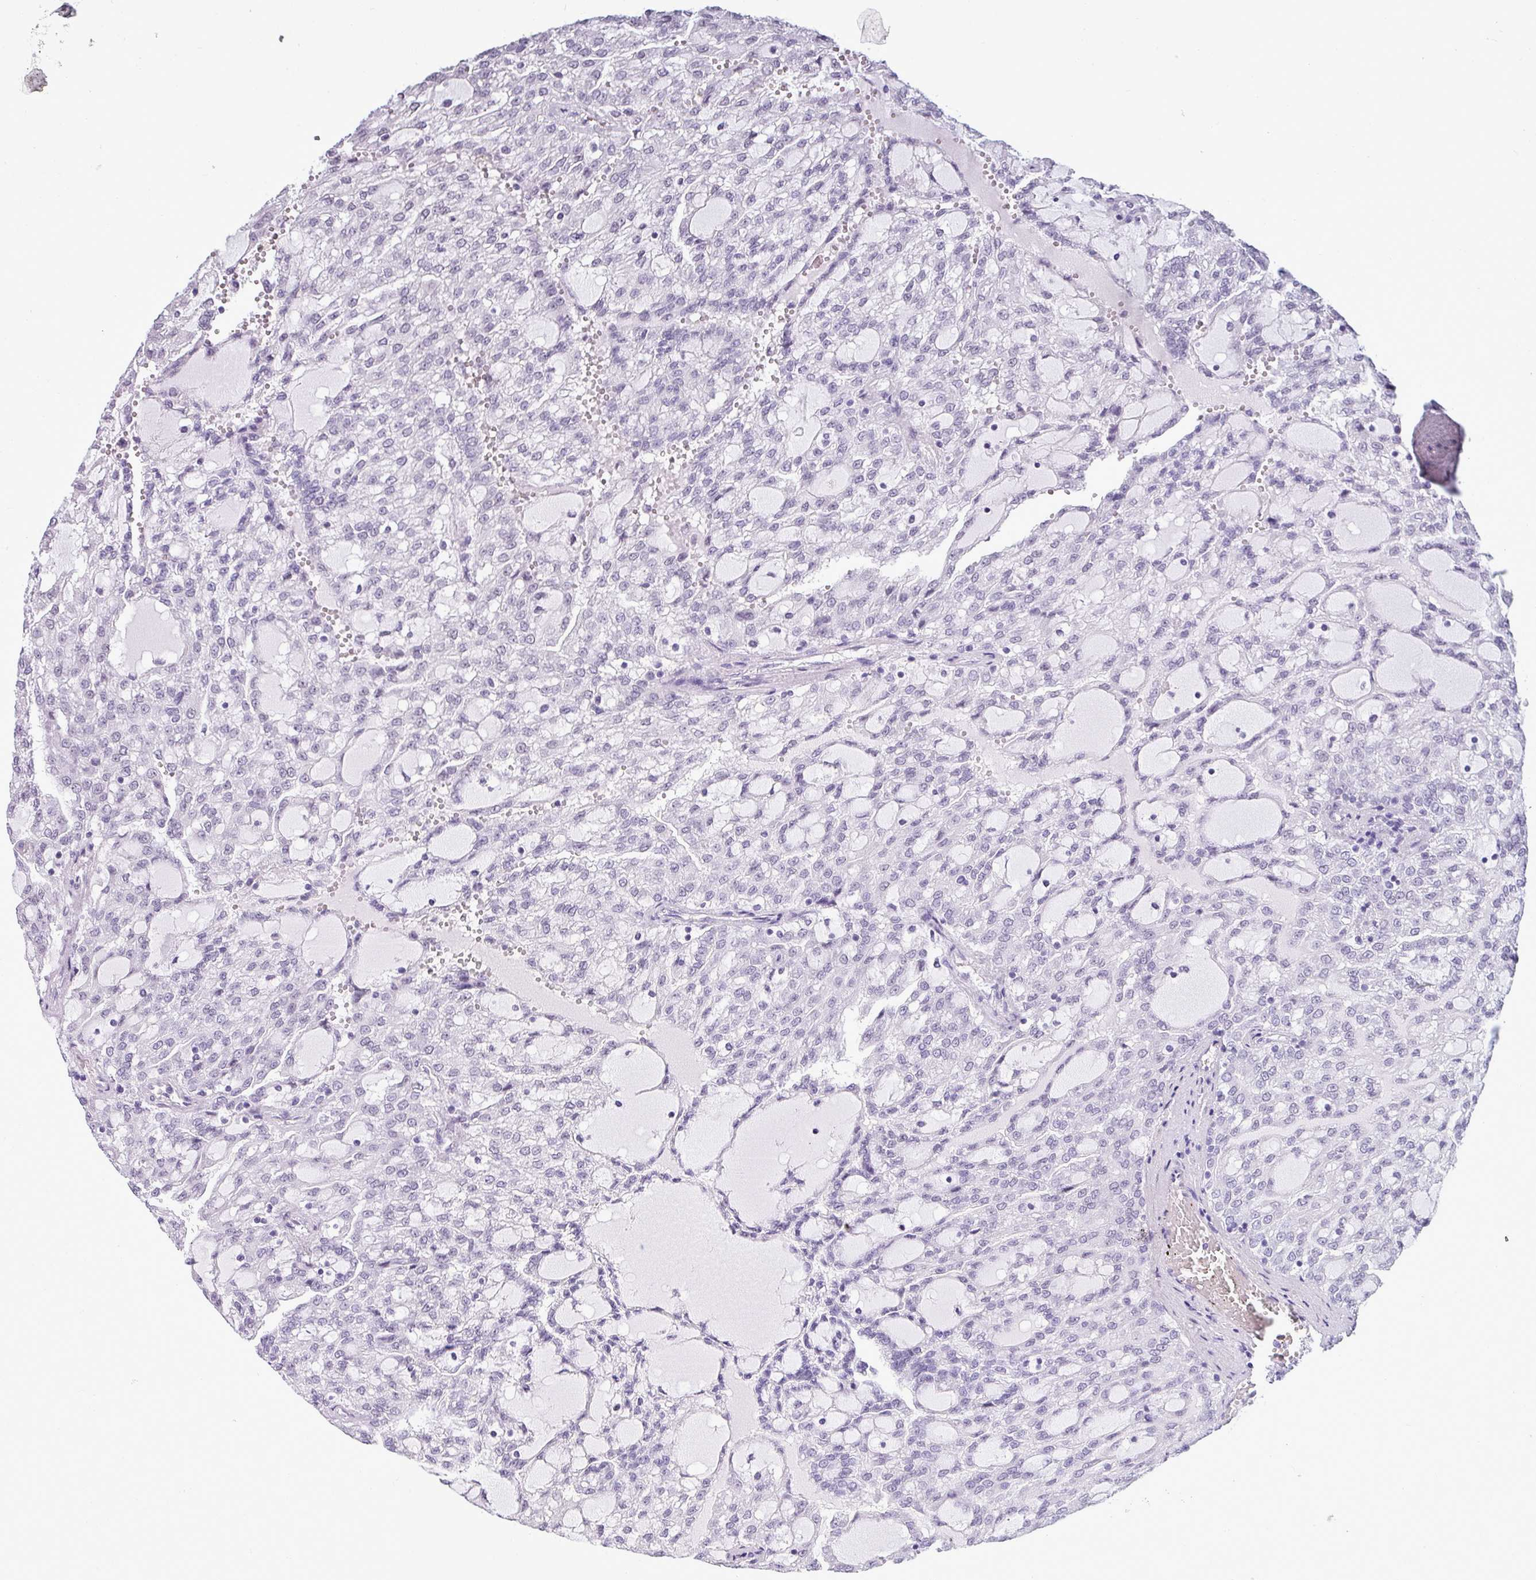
{"staining": {"intensity": "negative", "quantity": "none", "location": "none"}, "tissue": "renal cancer", "cell_type": "Tumor cells", "image_type": "cancer", "snomed": [{"axis": "morphology", "description": "Adenocarcinoma, NOS"}, {"axis": "topography", "description": "Kidney"}], "caption": "The immunohistochemistry photomicrograph has no significant expression in tumor cells of renal cancer tissue.", "gene": "SRGAP1", "patient": {"sex": "male", "age": 63}}